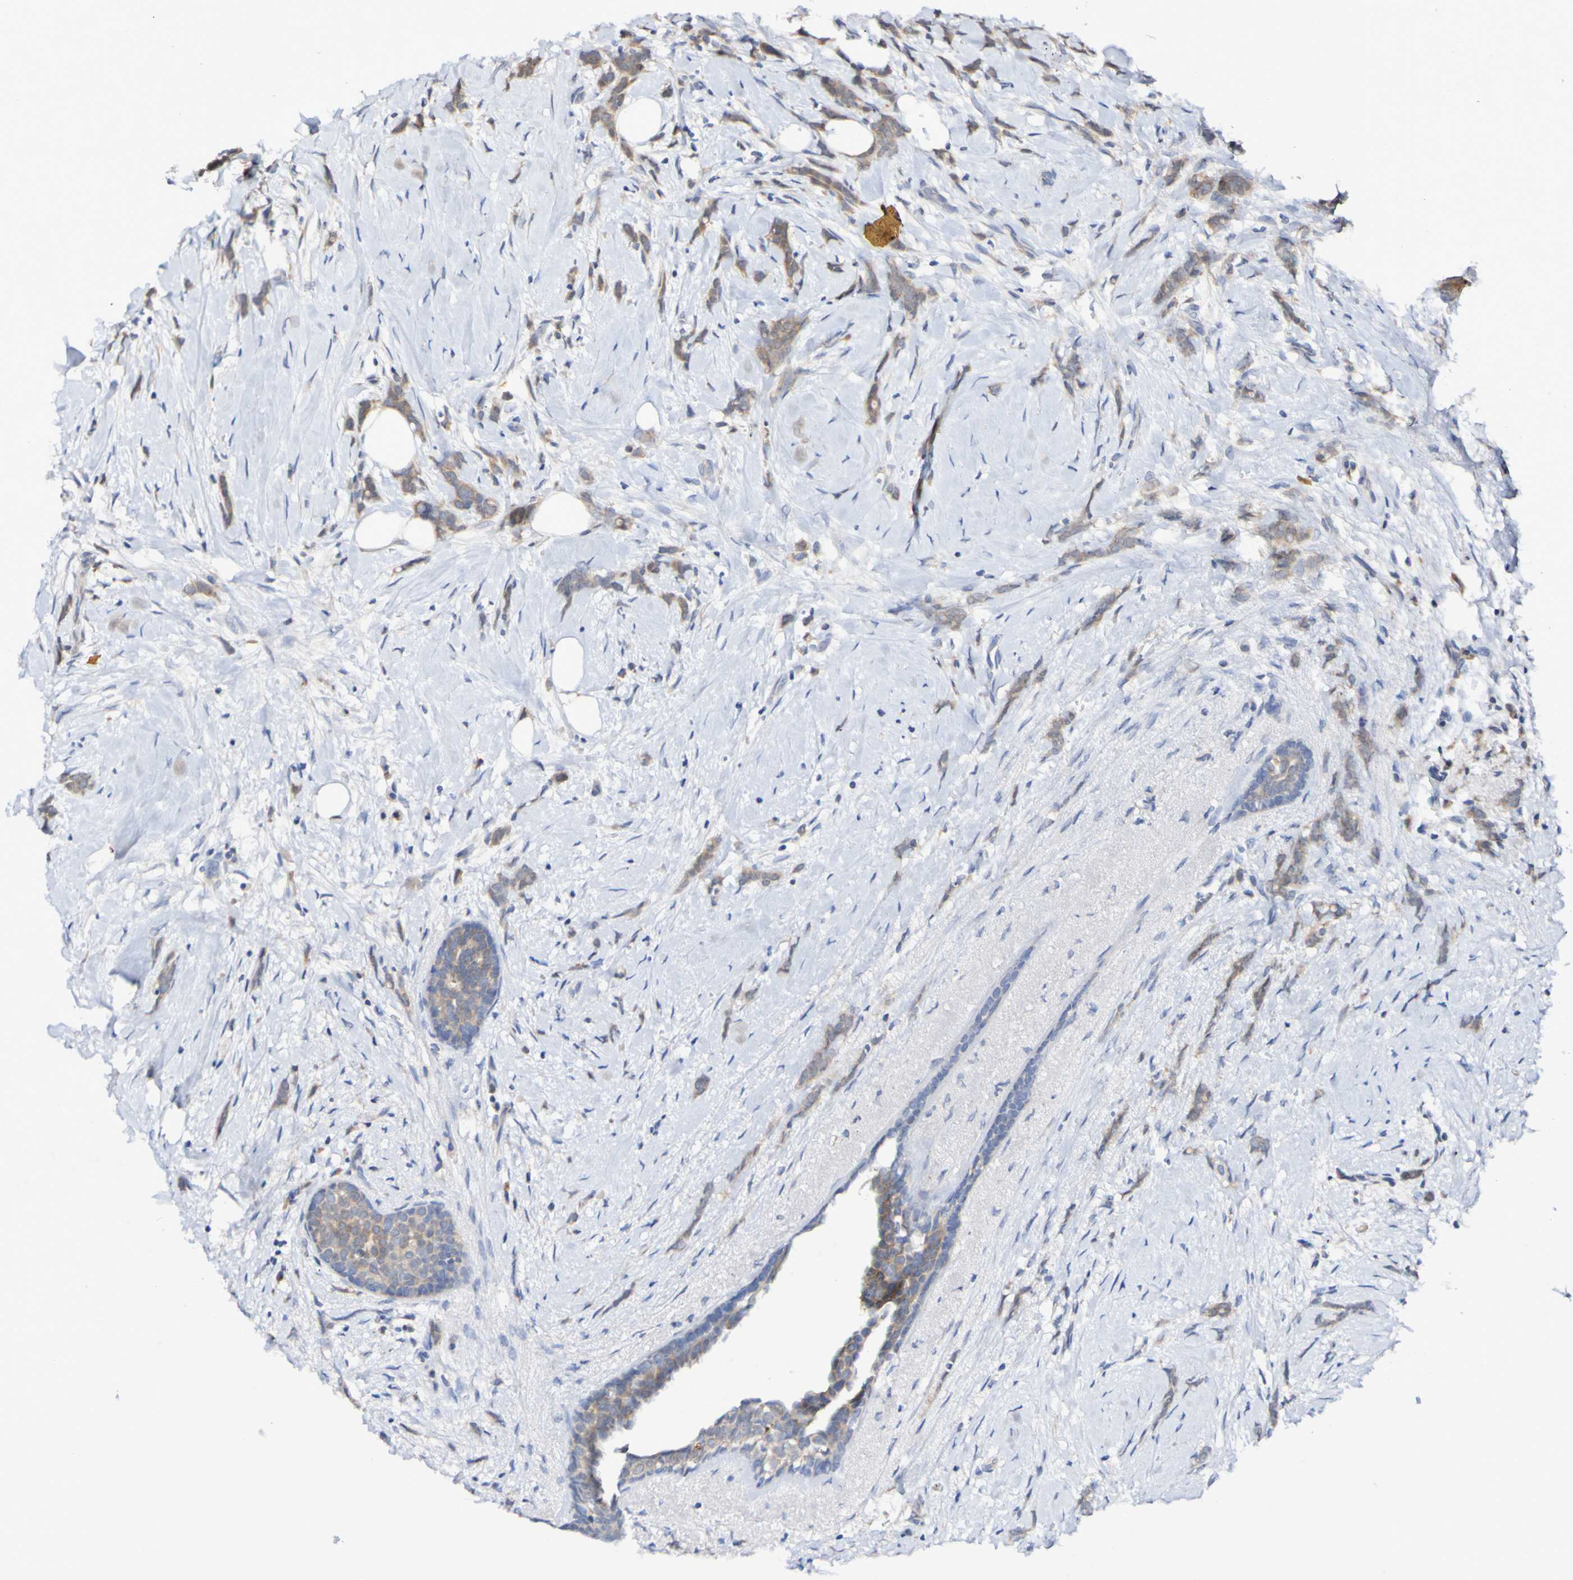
{"staining": {"intensity": "moderate", "quantity": ">75%", "location": "cytoplasmic/membranous"}, "tissue": "breast cancer", "cell_type": "Tumor cells", "image_type": "cancer", "snomed": [{"axis": "morphology", "description": "Lobular carcinoma, in situ"}, {"axis": "morphology", "description": "Lobular carcinoma"}, {"axis": "topography", "description": "Breast"}], "caption": "About >75% of tumor cells in breast cancer (lobular carcinoma) reveal moderate cytoplasmic/membranous protein staining as visualized by brown immunohistochemical staining.", "gene": "PTP4A2", "patient": {"sex": "female", "age": 41}}